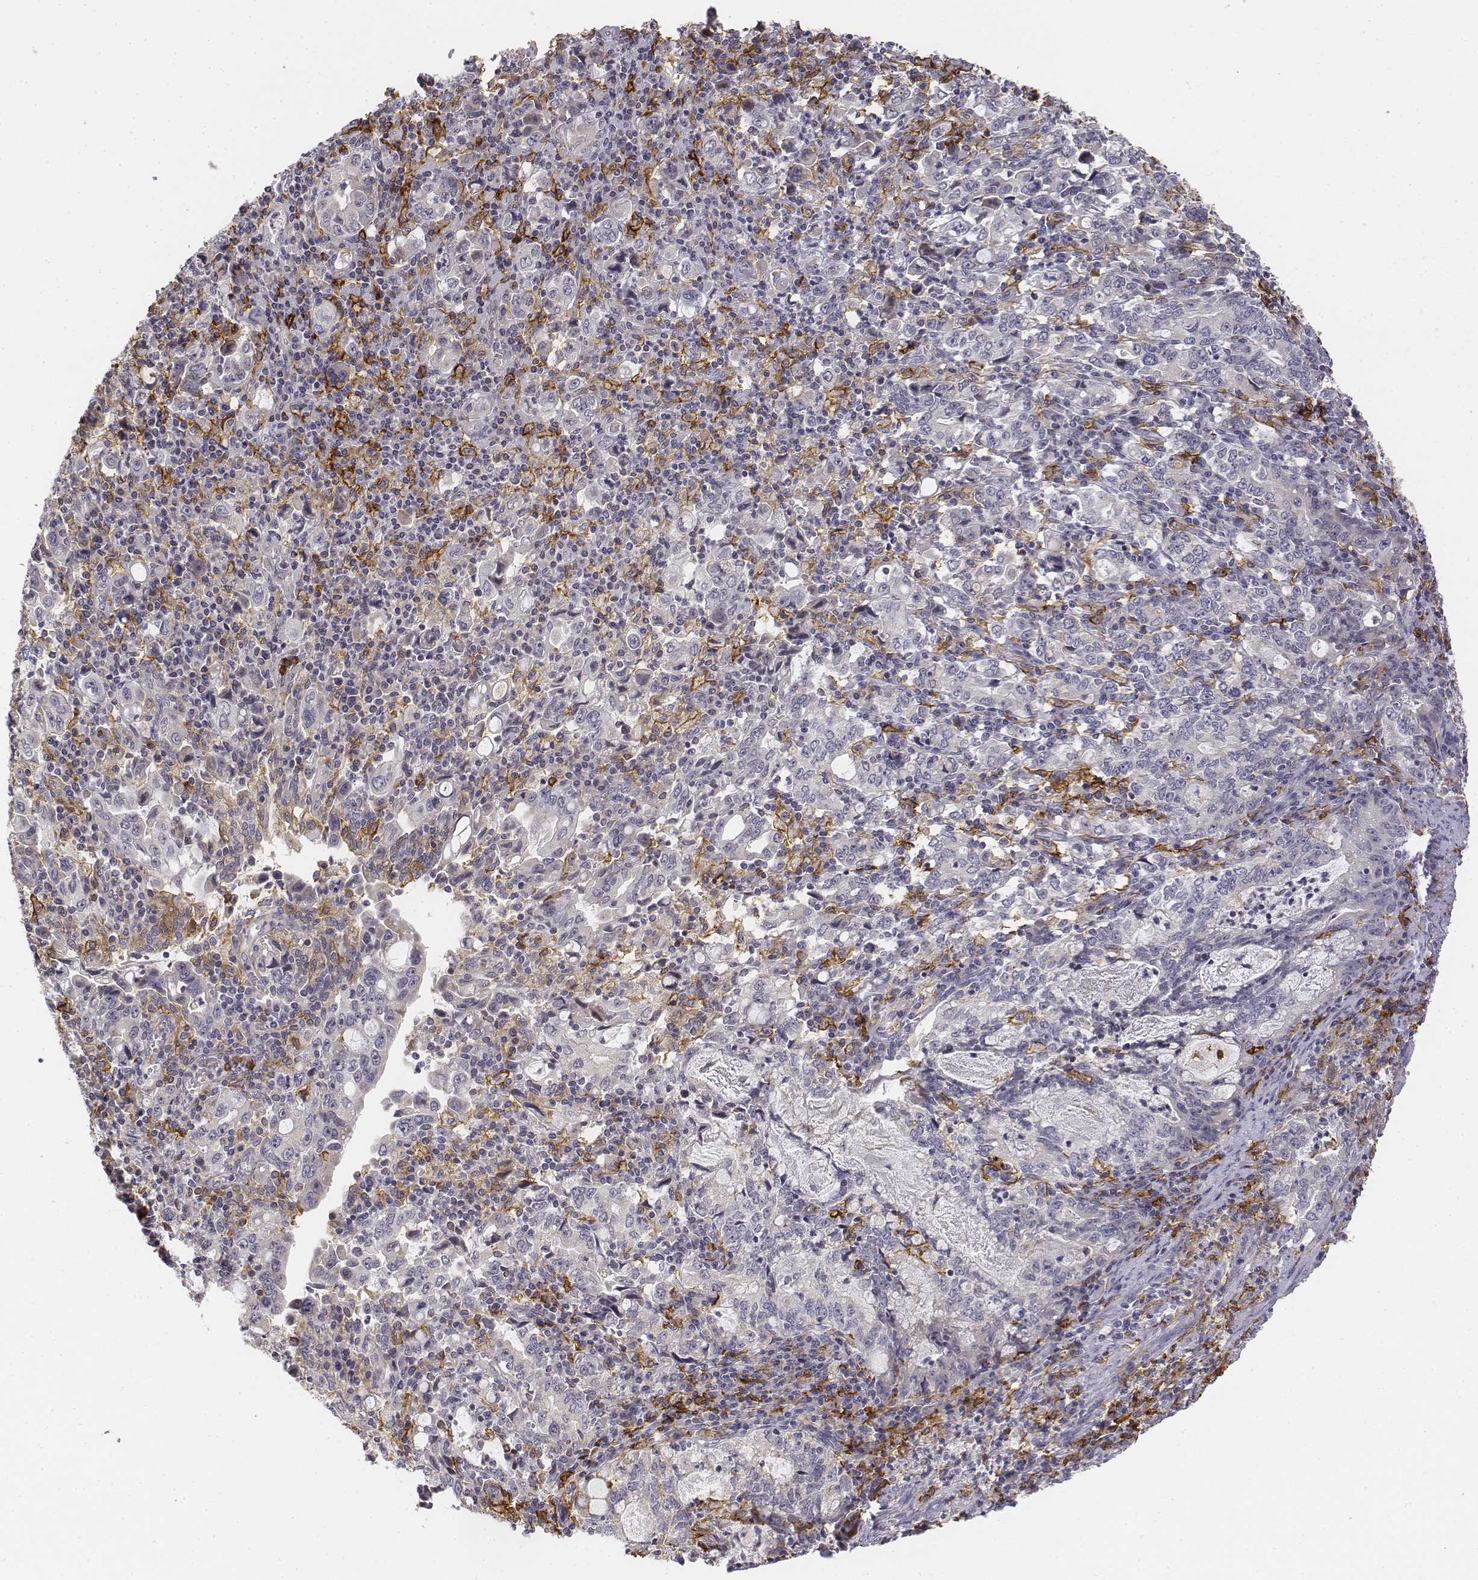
{"staining": {"intensity": "negative", "quantity": "none", "location": "none"}, "tissue": "stomach cancer", "cell_type": "Tumor cells", "image_type": "cancer", "snomed": [{"axis": "morphology", "description": "Adenocarcinoma, NOS"}, {"axis": "topography", "description": "Stomach, lower"}], "caption": "A high-resolution image shows immunohistochemistry (IHC) staining of stomach adenocarcinoma, which exhibits no significant staining in tumor cells. Nuclei are stained in blue.", "gene": "CD14", "patient": {"sex": "female", "age": 72}}